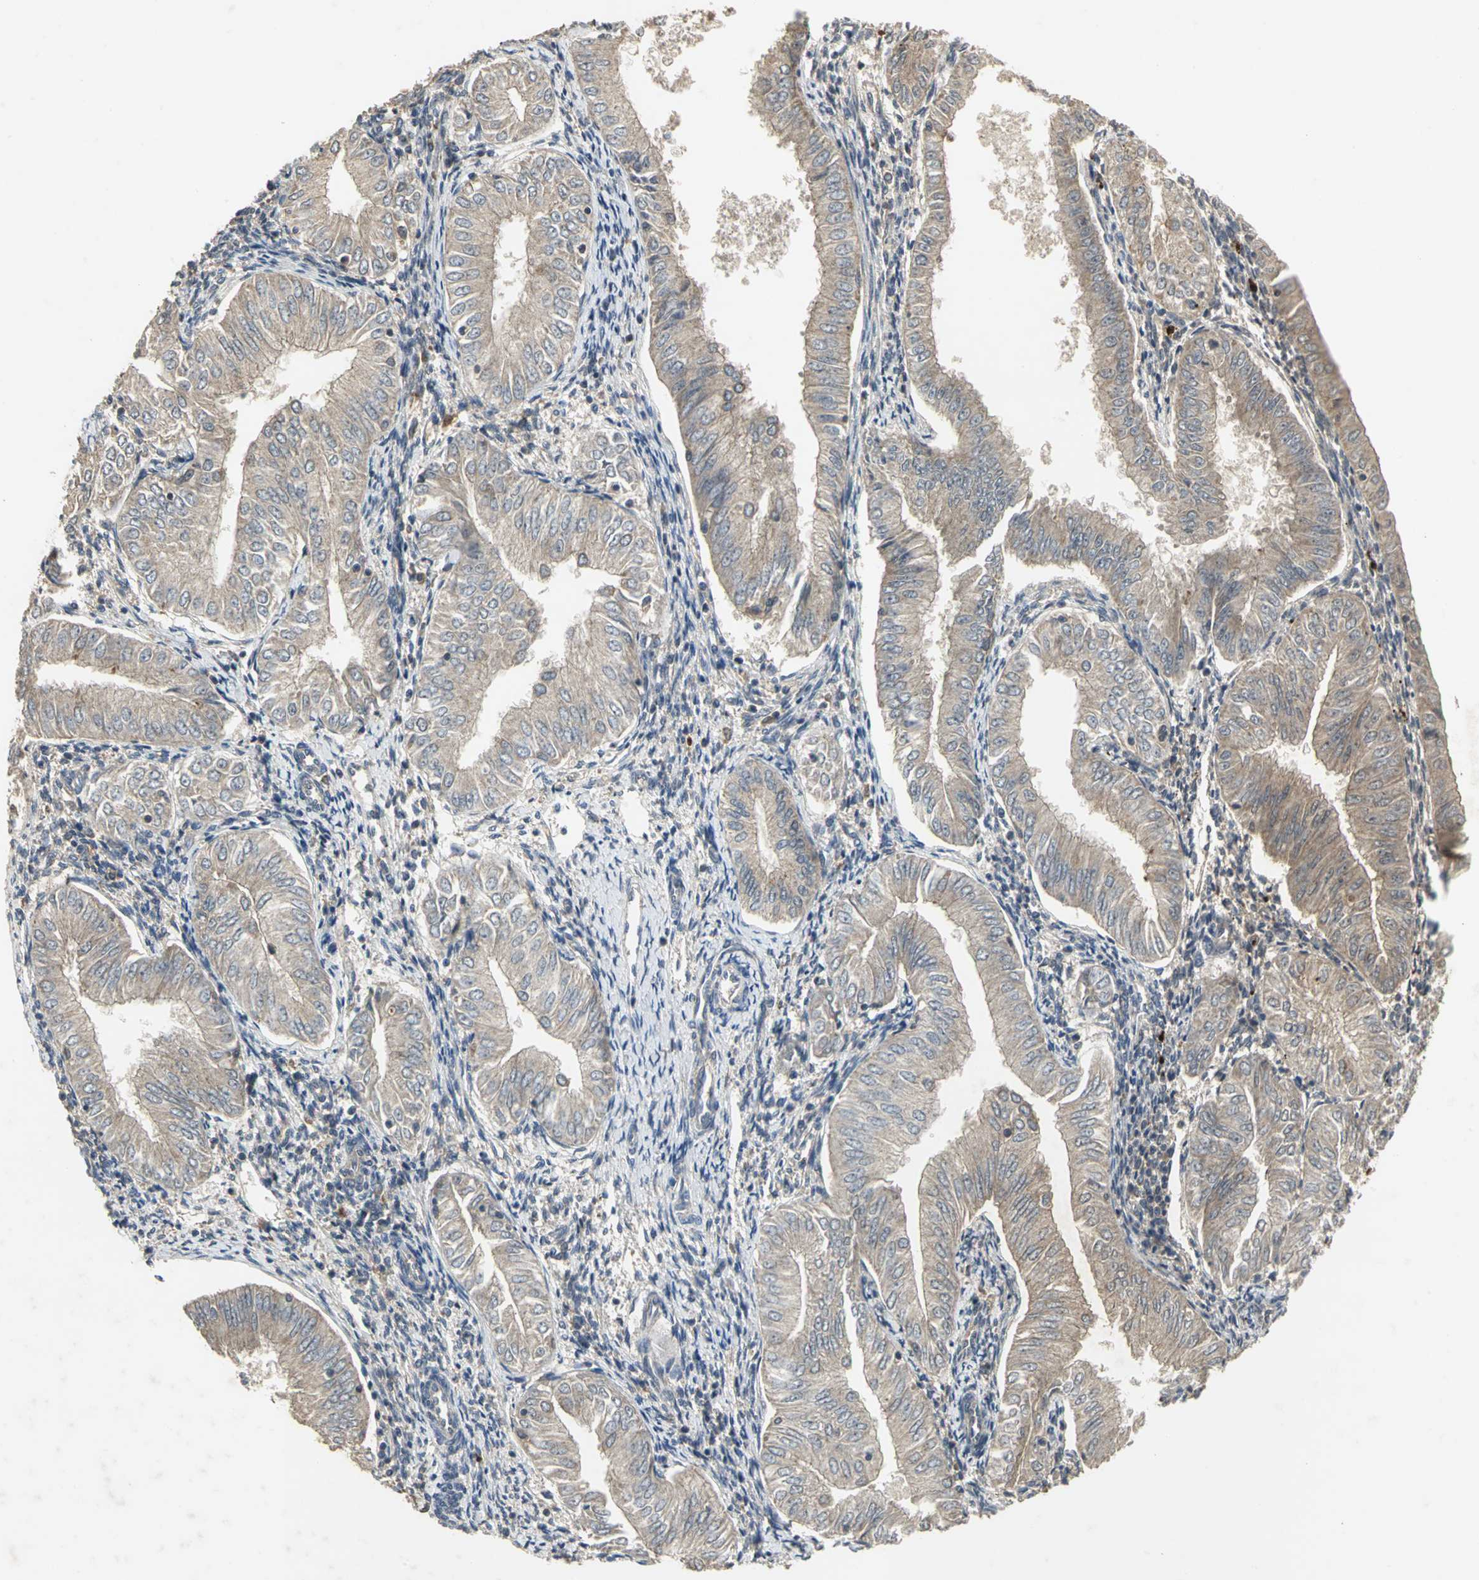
{"staining": {"intensity": "weak", "quantity": ">75%", "location": "cytoplasmic/membranous"}, "tissue": "endometrial cancer", "cell_type": "Tumor cells", "image_type": "cancer", "snomed": [{"axis": "morphology", "description": "Adenocarcinoma, NOS"}, {"axis": "topography", "description": "Endometrium"}], "caption": "Brown immunohistochemical staining in endometrial adenocarcinoma exhibits weak cytoplasmic/membranous positivity in about >75% of tumor cells.", "gene": "KEAP1", "patient": {"sex": "female", "age": 53}}